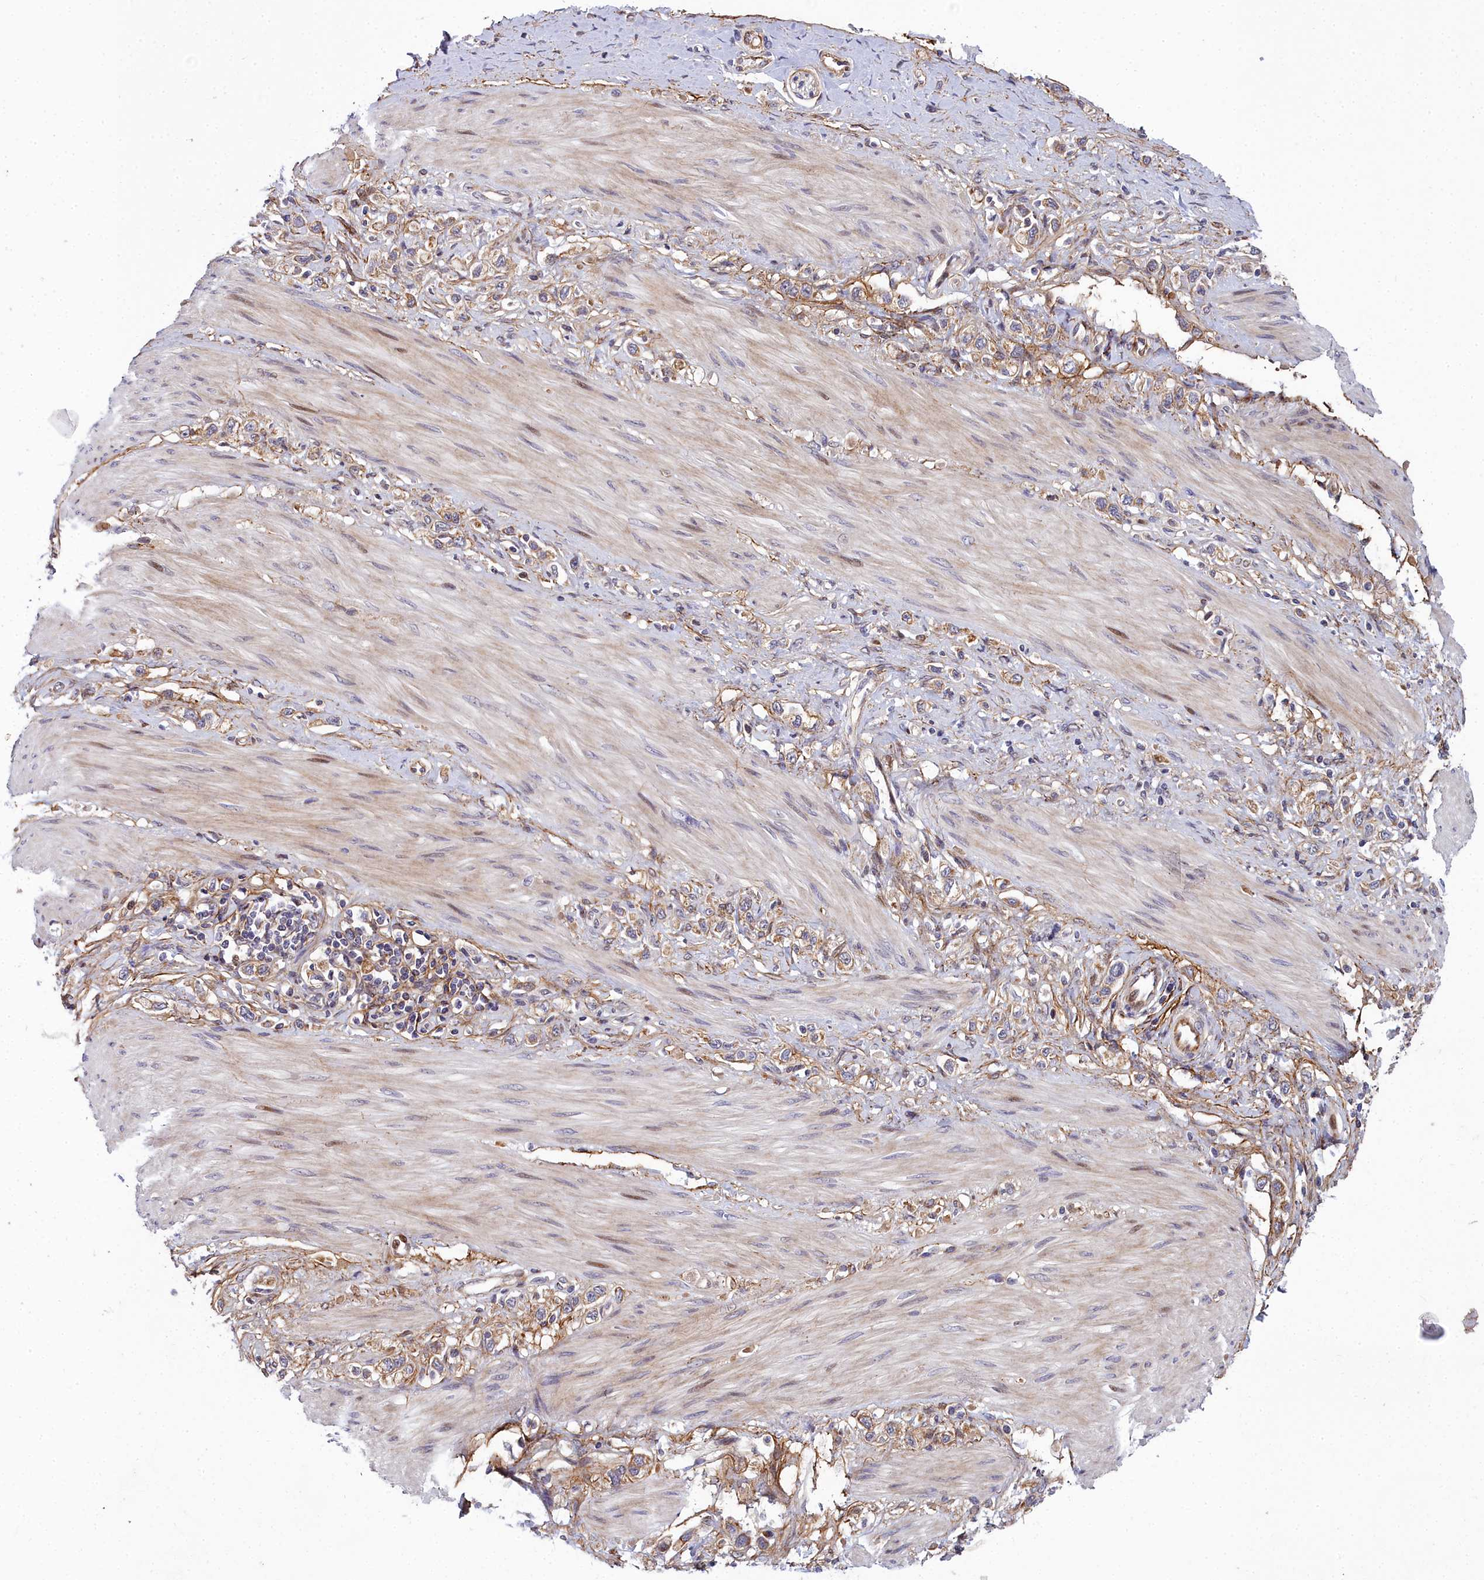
{"staining": {"intensity": "weak", "quantity": "25%-75%", "location": "cytoplasmic/membranous"}, "tissue": "stomach cancer", "cell_type": "Tumor cells", "image_type": "cancer", "snomed": [{"axis": "morphology", "description": "Adenocarcinoma, NOS"}, {"axis": "topography", "description": "Stomach"}], "caption": "Stomach cancer (adenocarcinoma) tissue shows weak cytoplasmic/membranous expression in approximately 25%-75% of tumor cells, visualized by immunohistochemistry.", "gene": "MRPS11", "patient": {"sex": "female", "age": 65}}